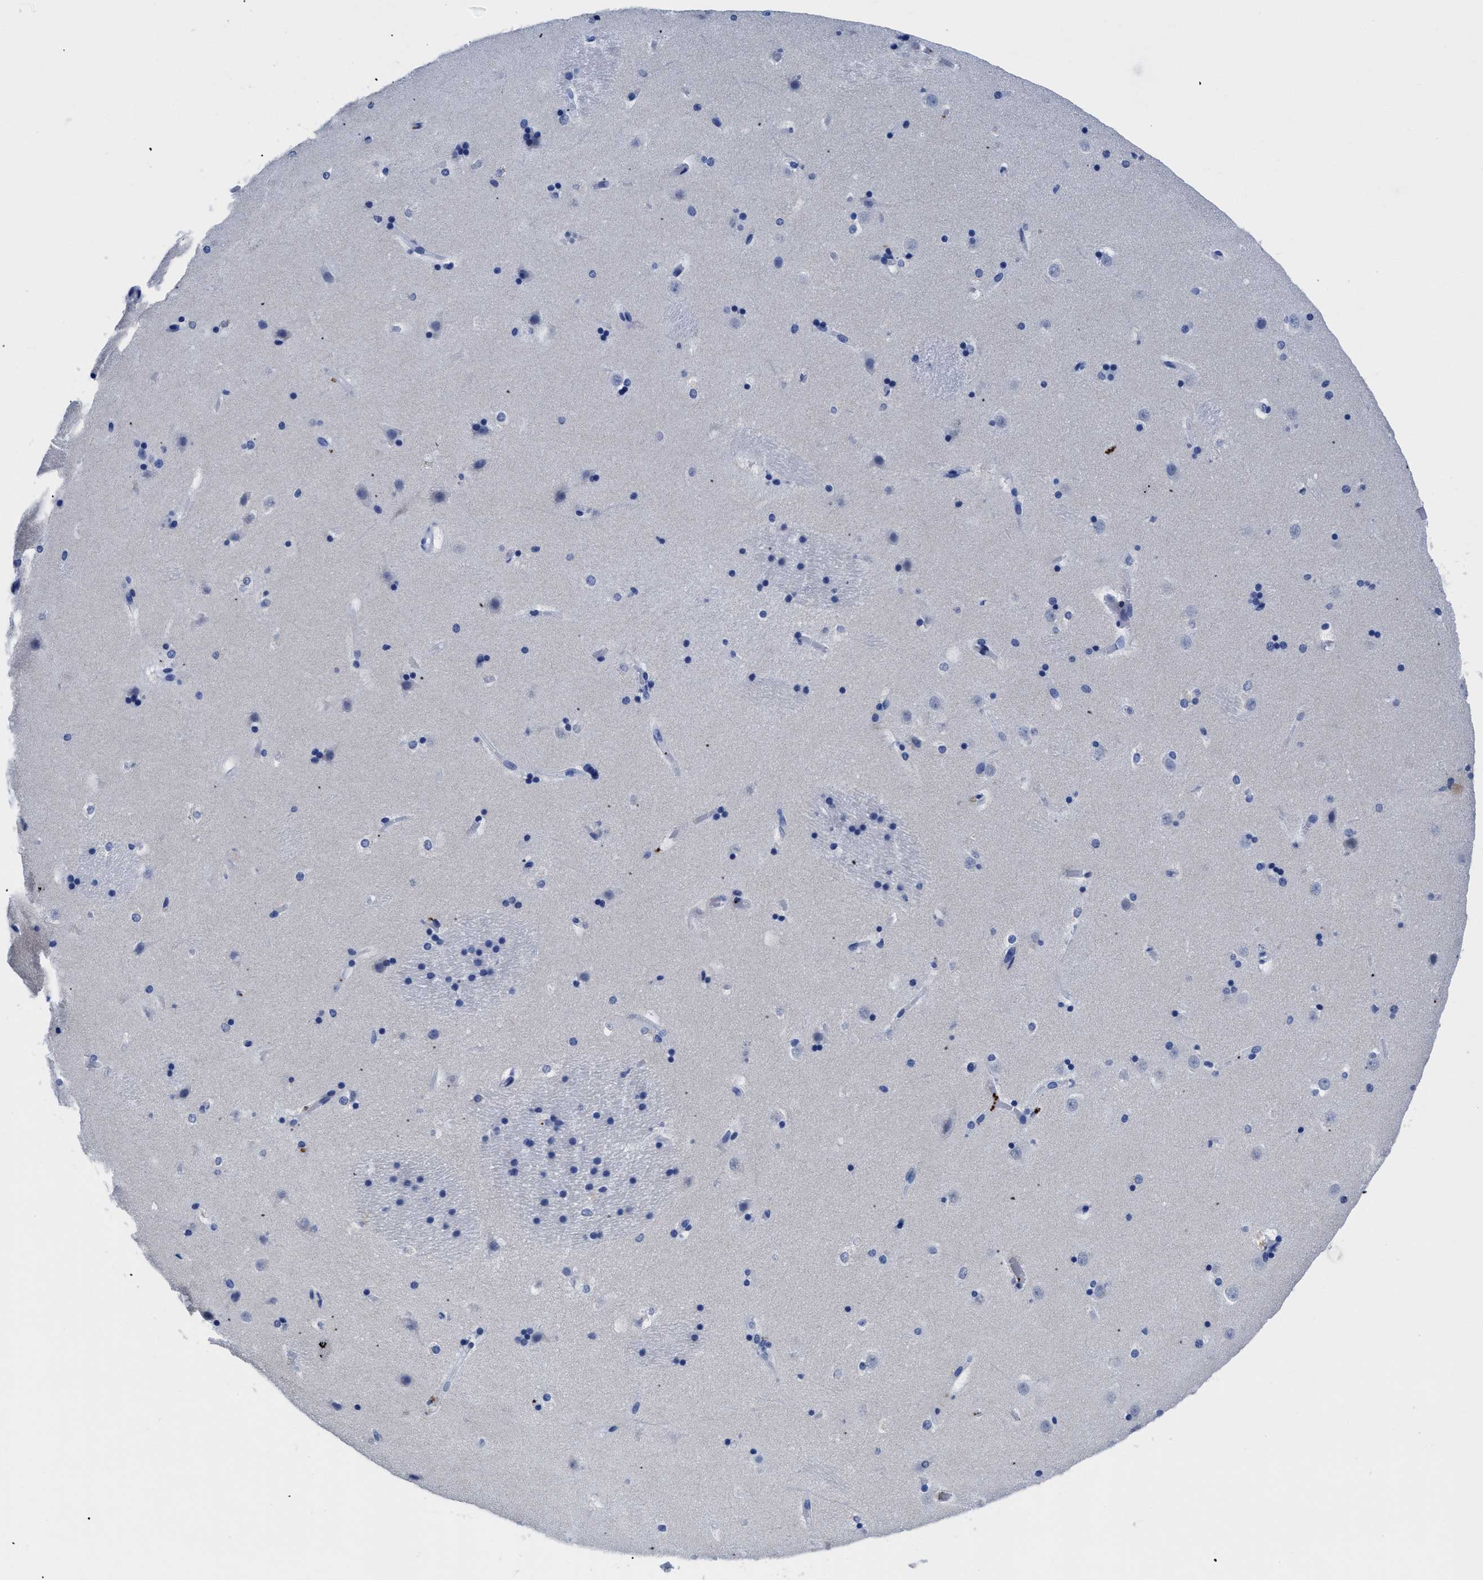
{"staining": {"intensity": "negative", "quantity": "none", "location": "none"}, "tissue": "caudate", "cell_type": "Glial cells", "image_type": "normal", "snomed": [{"axis": "morphology", "description": "Normal tissue, NOS"}, {"axis": "topography", "description": "Lateral ventricle wall"}], "caption": "The photomicrograph demonstrates no staining of glial cells in benign caudate.", "gene": "TREML1", "patient": {"sex": "male", "age": 45}}